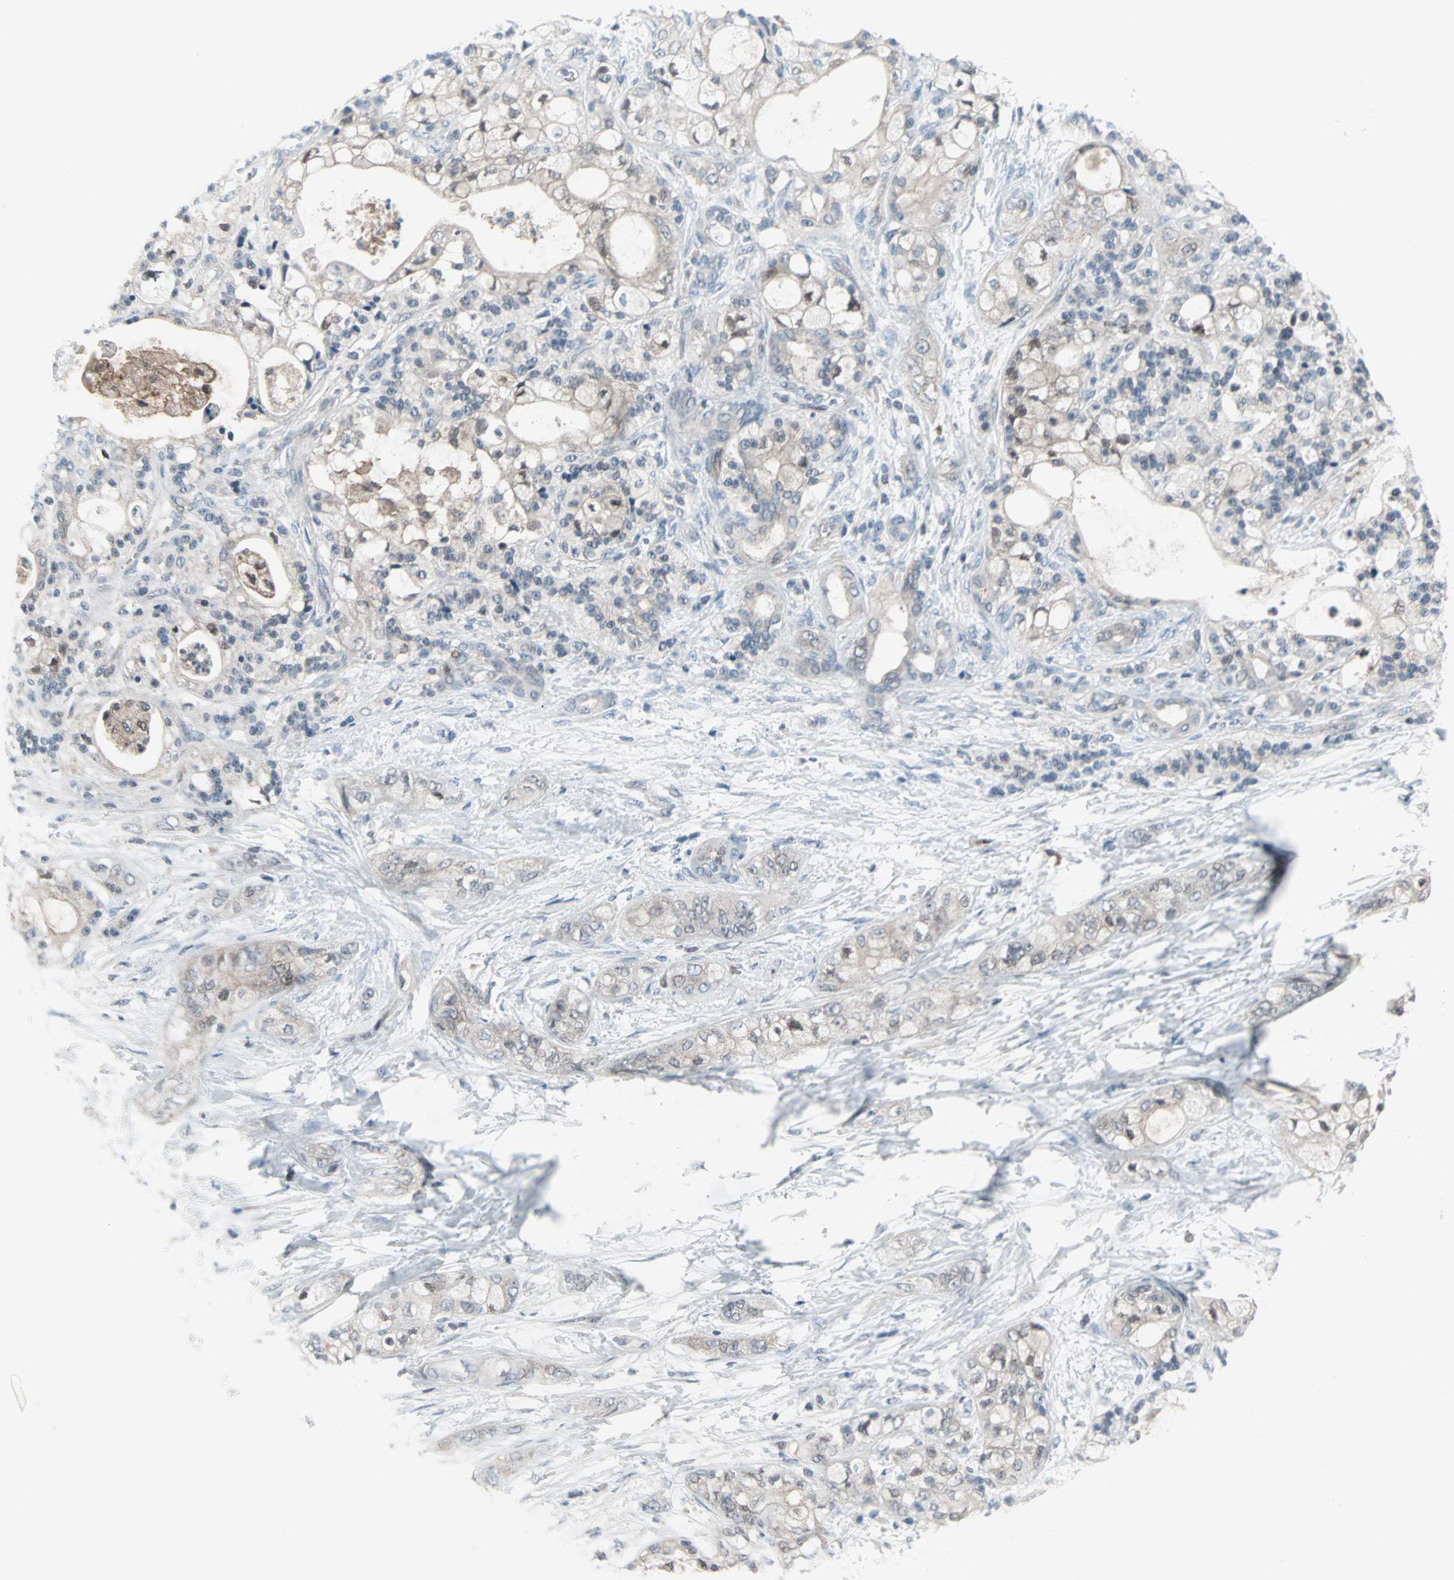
{"staining": {"intensity": "negative", "quantity": "none", "location": "none"}, "tissue": "pancreatic cancer", "cell_type": "Tumor cells", "image_type": "cancer", "snomed": [{"axis": "morphology", "description": "Adenocarcinoma, NOS"}, {"axis": "topography", "description": "Pancreas"}], "caption": "This image is of adenocarcinoma (pancreatic) stained with IHC to label a protein in brown with the nuclei are counter-stained blue. There is no positivity in tumor cells.", "gene": "CASP3", "patient": {"sex": "male", "age": 70}}